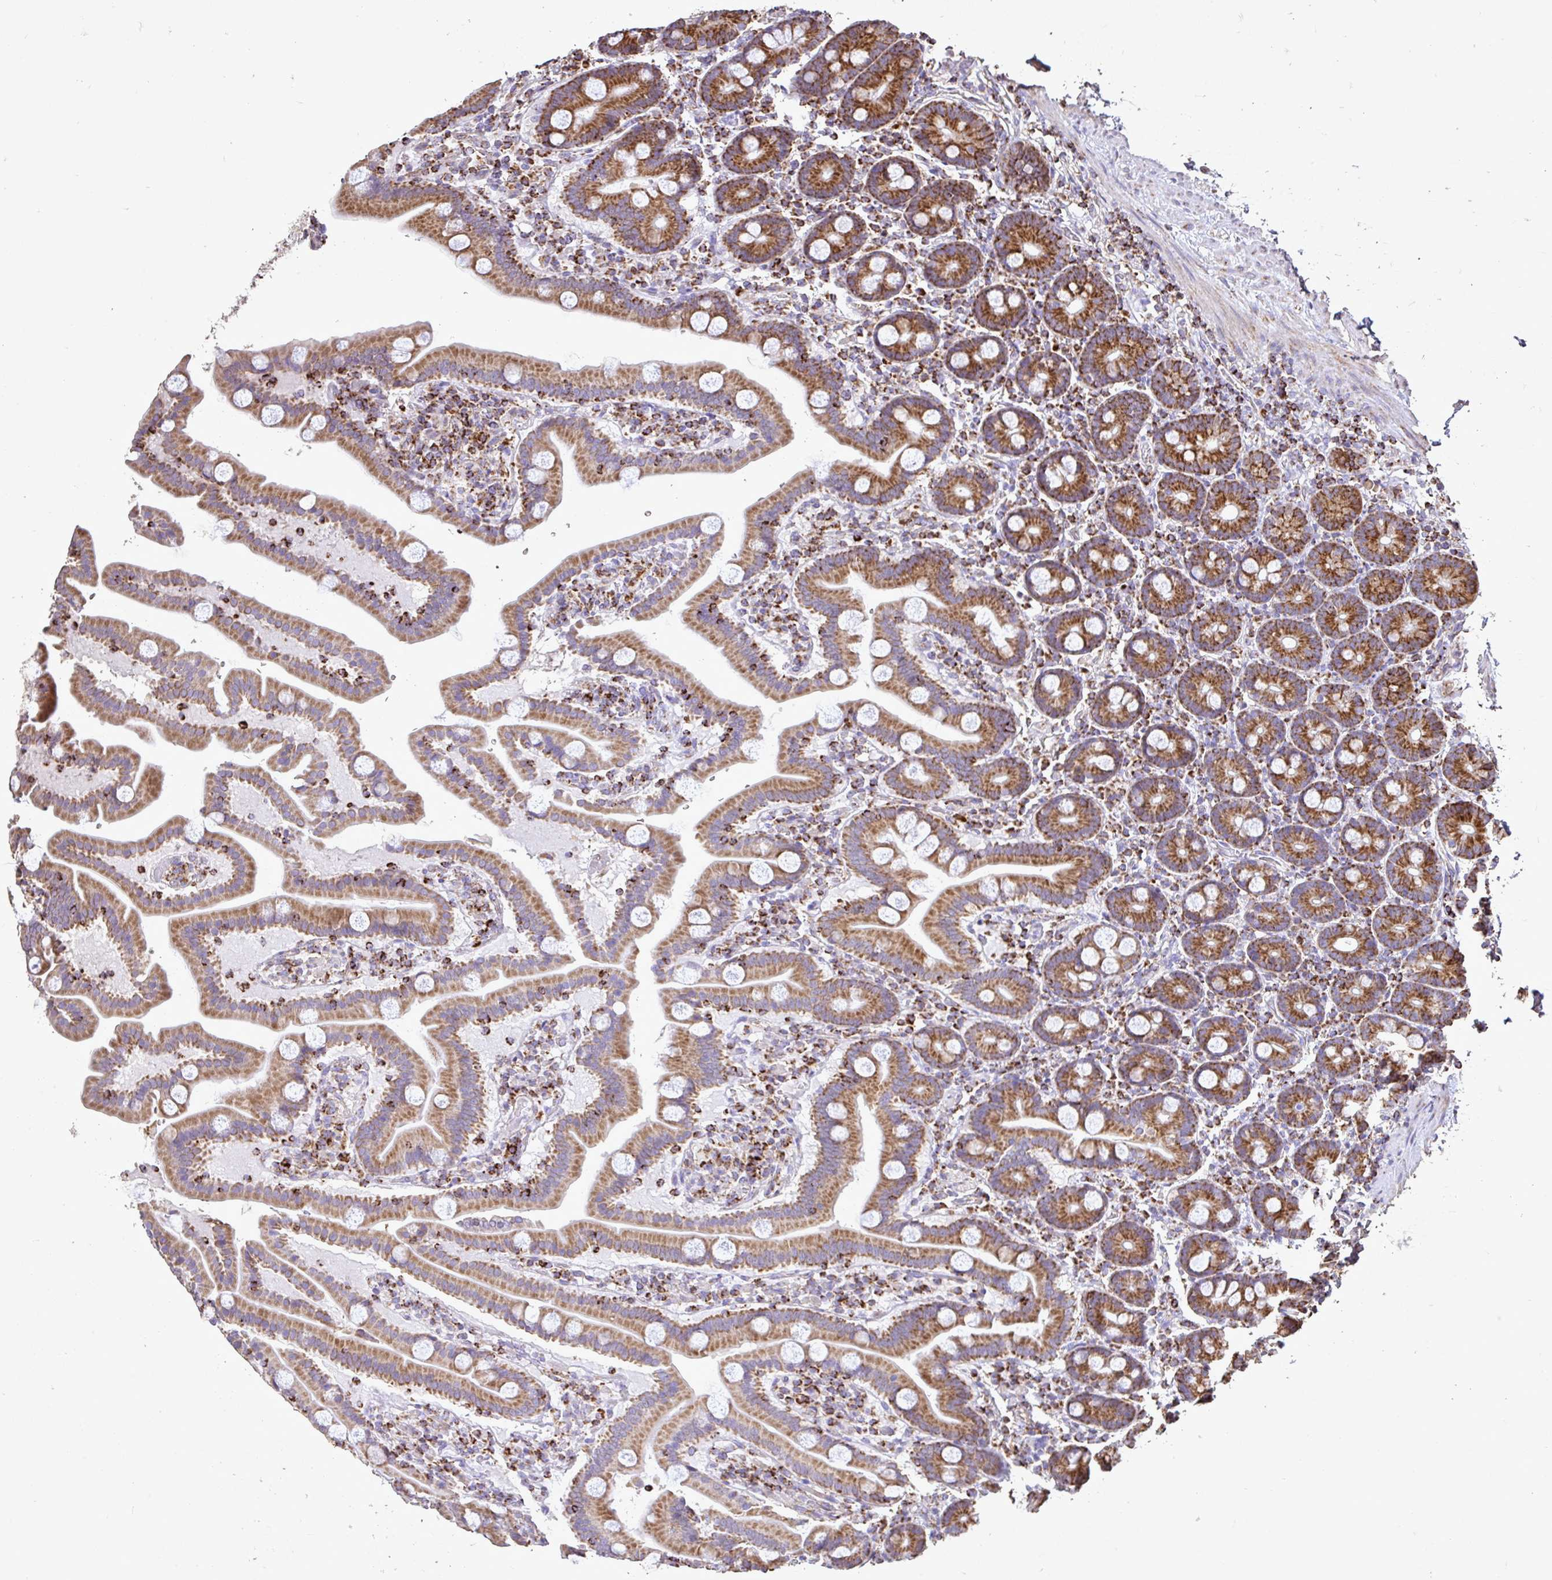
{"staining": {"intensity": "moderate", "quantity": ">75%", "location": "cytoplasmic/membranous"}, "tissue": "duodenum", "cell_type": "Glandular cells", "image_type": "normal", "snomed": [{"axis": "morphology", "description": "Normal tissue, NOS"}, {"axis": "topography", "description": "Duodenum"}], "caption": "Glandular cells reveal moderate cytoplasmic/membranous expression in about >75% of cells in benign duodenum.", "gene": "AGK", "patient": {"sex": "male", "age": 55}}